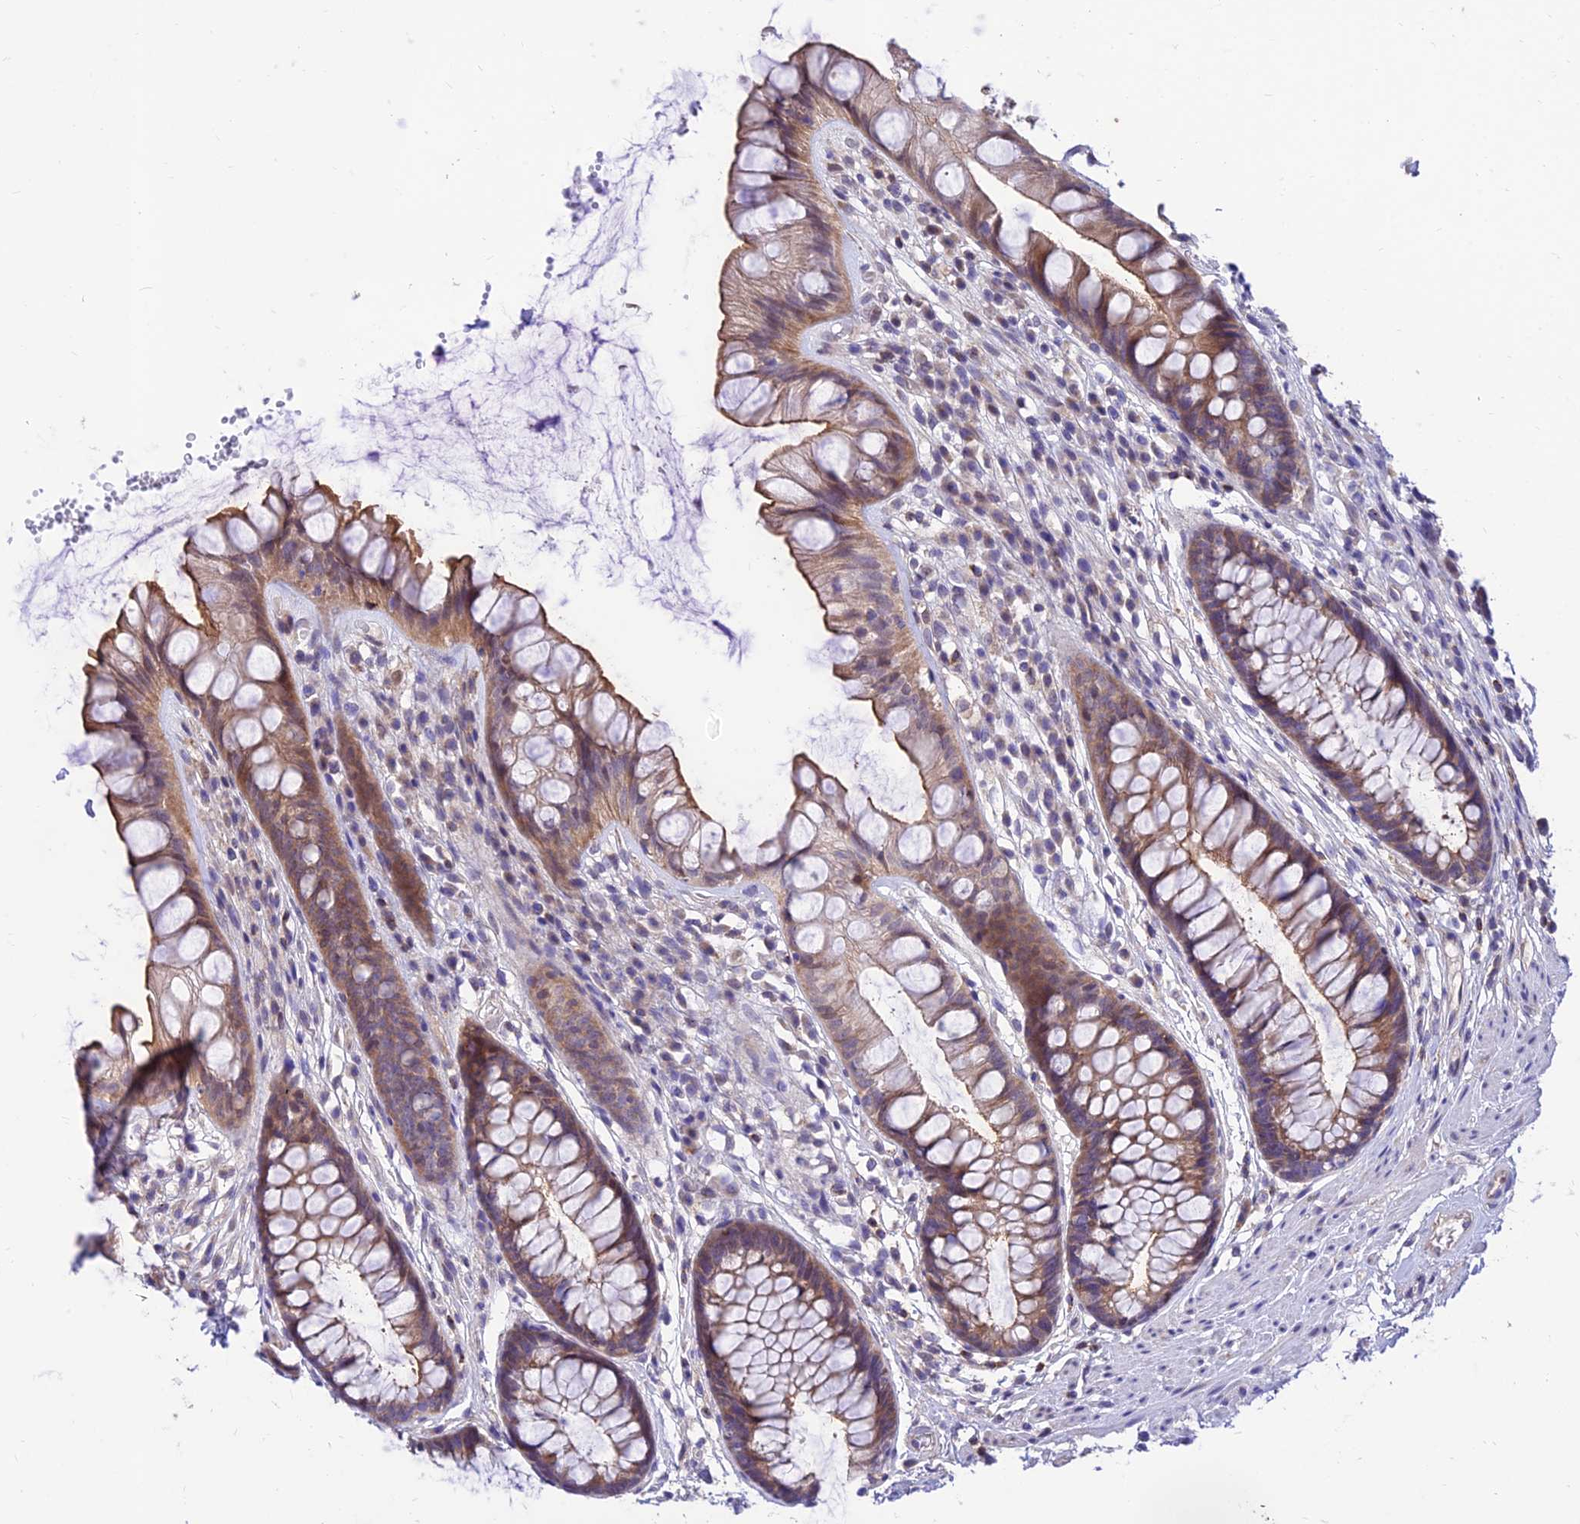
{"staining": {"intensity": "moderate", "quantity": ">75%", "location": "cytoplasmic/membranous"}, "tissue": "rectum", "cell_type": "Glandular cells", "image_type": "normal", "snomed": [{"axis": "morphology", "description": "Normal tissue, NOS"}, {"axis": "topography", "description": "Rectum"}], "caption": "Immunohistochemical staining of normal rectum exhibits >75% levels of moderate cytoplasmic/membranous protein positivity in approximately >75% of glandular cells.", "gene": "C6orf132", "patient": {"sex": "male", "age": 74}}